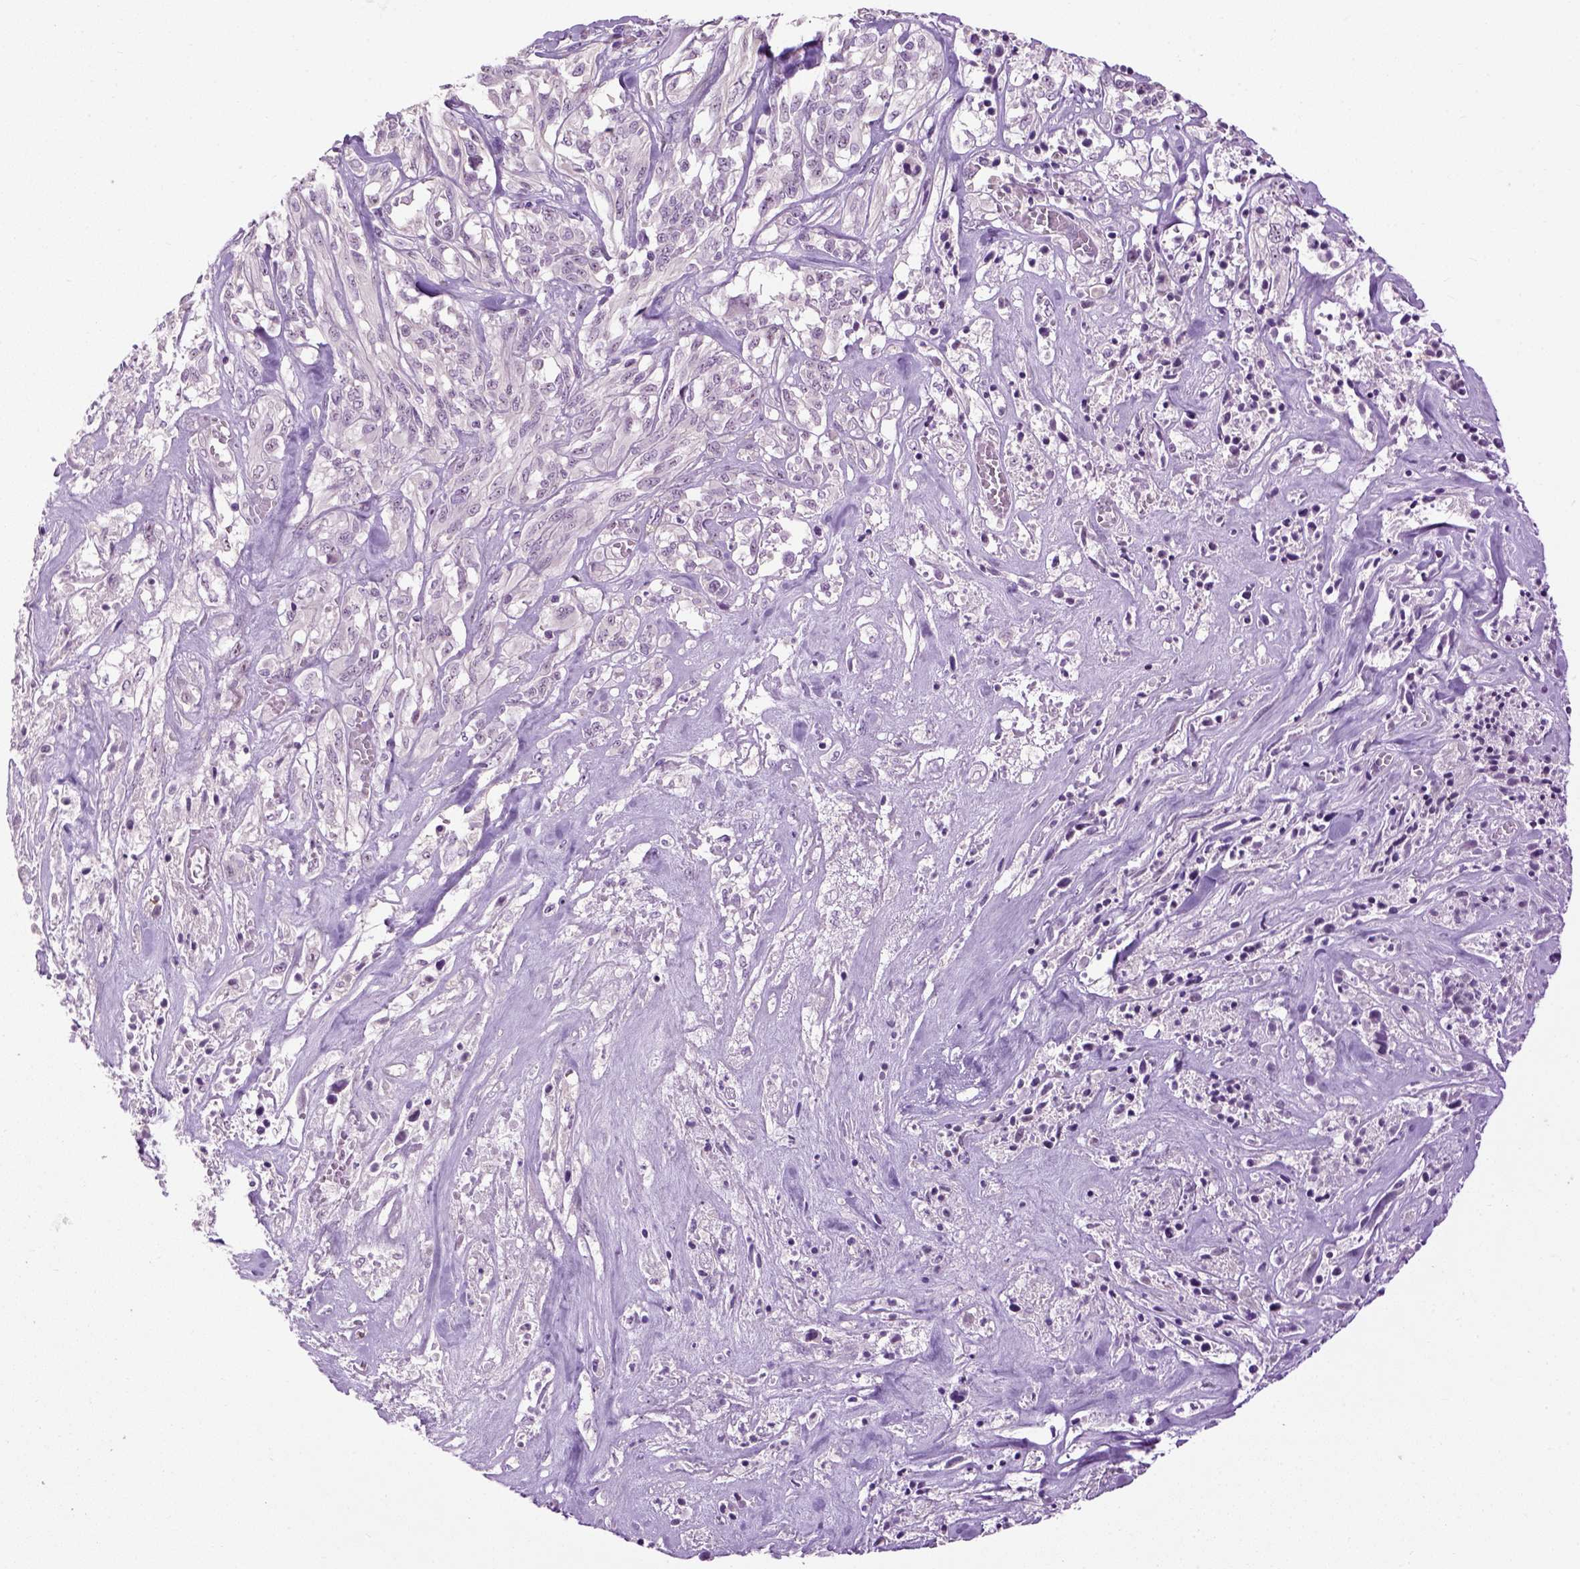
{"staining": {"intensity": "negative", "quantity": "none", "location": "none"}, "tissue": "melanoma", "cell_type": "Tumor cells", "image_type": "cancer", "snomed": [{"axis": "morphology", "description": "Malignant melanoma, NOS"}, {"axis": "topography", "description": "Skin"}], "caption": "Tumor cells are negative for brown protein staining in malignant melanoma.", "gene": "UTP4", "patient": {"sex": "female", "age": 91}}